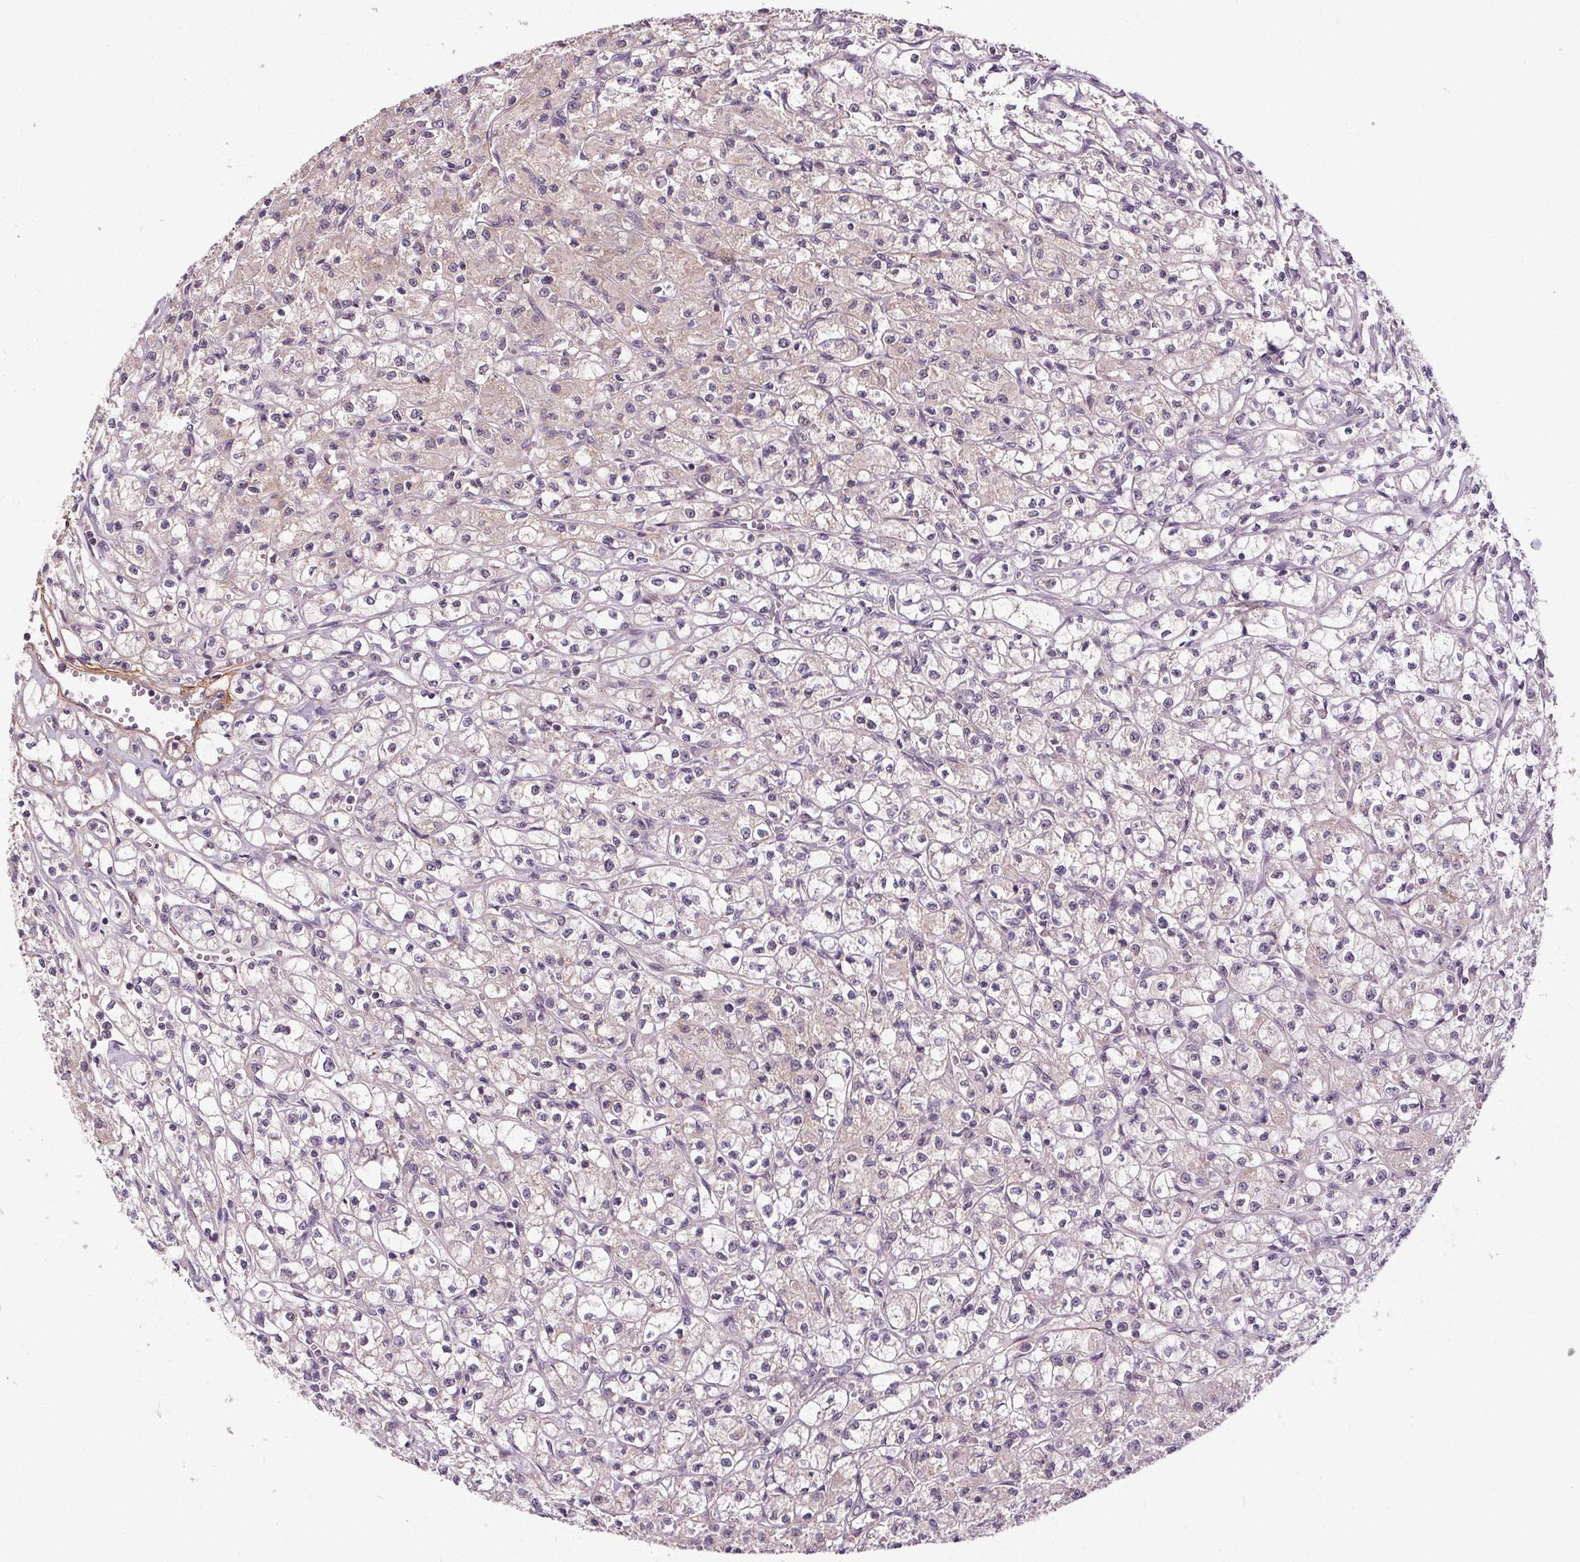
{"staining": {"intensity": "negative", "quantity": "none", "location": "none"}, "tissue": "renal cancer", "cell_type": "Tumor cells", "image_type": "cancer", "snomed": [{"axis": "morphology", "description": "Adenocarcinoma, NOS"}, {"axis": "topography", "description": "Kidney"}], "caption": "DAB immunohistochemical staining of renal cancer reveals no significant expression in tumor cells.", "gene": "KIAA0232", "patient": {"sex": "female", "age": 70}}